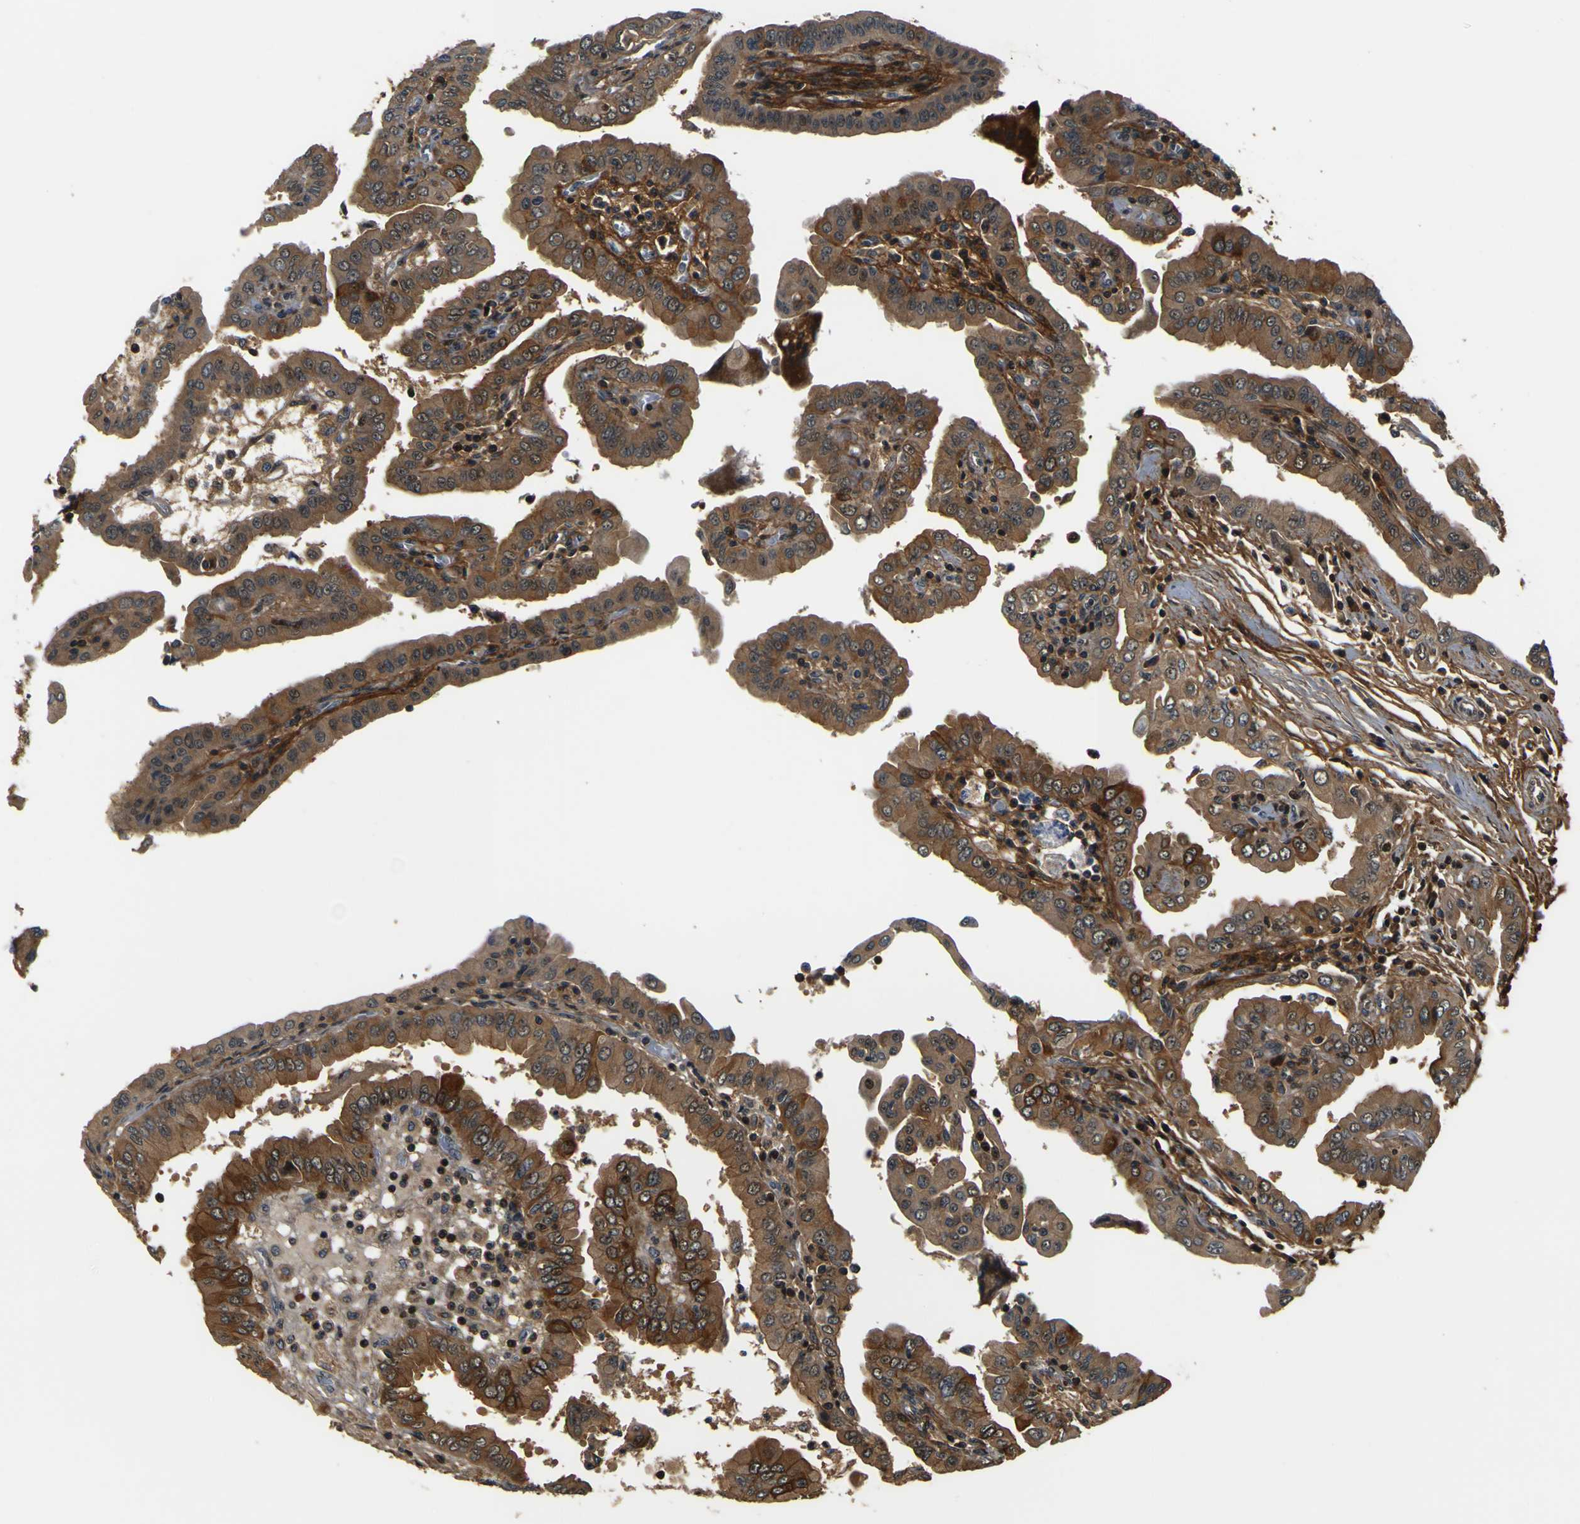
{"staining": {"intensity": "moderate", "quantity": ">75%", "location": "cytoplasmic/membranous"}, "tissue": "thyroid cancer", "cell_type": "Tumor cells", "image_type": "cancer", "snomed": [{"axis": "morphology", "description": "Papillary adenocarcinoma, NOS"}, {"axis": "topography", "description": "Thyroid gland"}], "caption": "Thyroid papillary adenocarcinoma stained for a protein shows moderate cytoplasmic/membranous positivity in tumor cells.", "gene": "LRP4", "patient": {"sex": "male", "age": 33}}